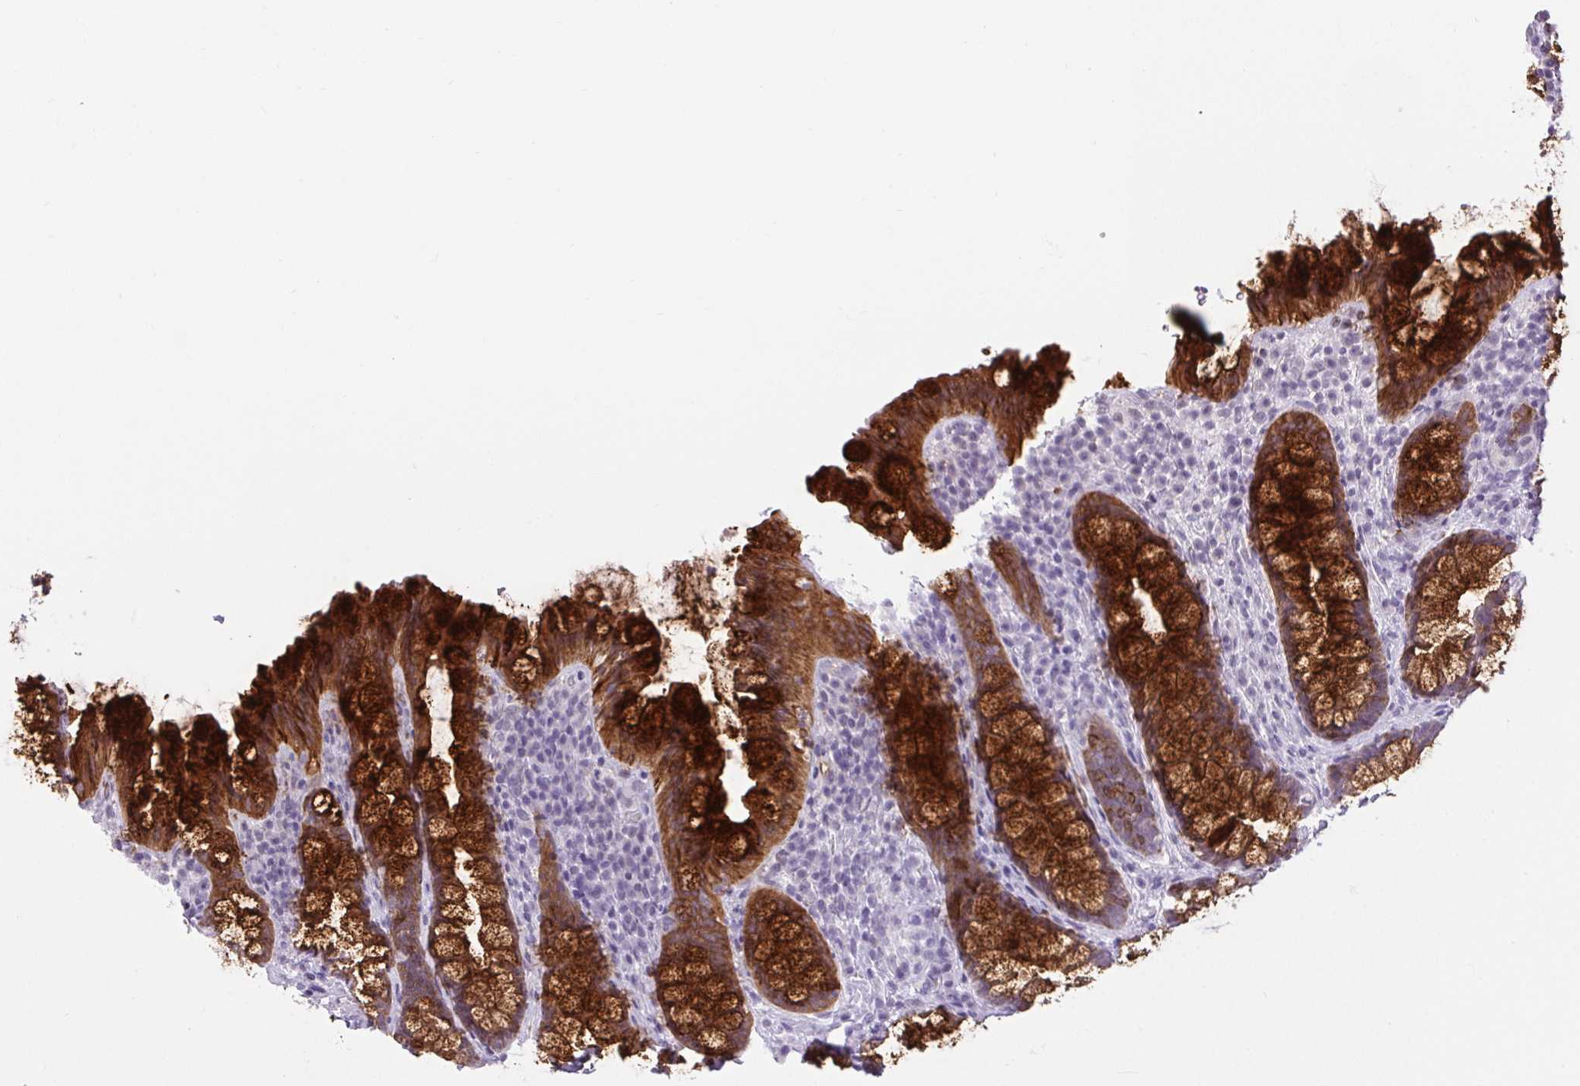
{"staining": {"intensity": "strong", "quantity": ">75%", "location": "cytoplasmic/membranous"}, "tissue": "rectum", "cell_type": "Glandular cells", "image_type": "normal", "snomed": [{"axis": "morphology", "description": "Normal tissue, NOS"}, {"axis": "topography", "description": "Rectum"}, {"axis": "topography", "description": "Peripheral nerve tissue"}], "caption": "Strong cytoplasmic/membranous positivity is identified in approximately >75% of glandular cells in unremarkable rectum.", "gene": "BCAS1", "patient": {"sex": "female", "age": 69}}